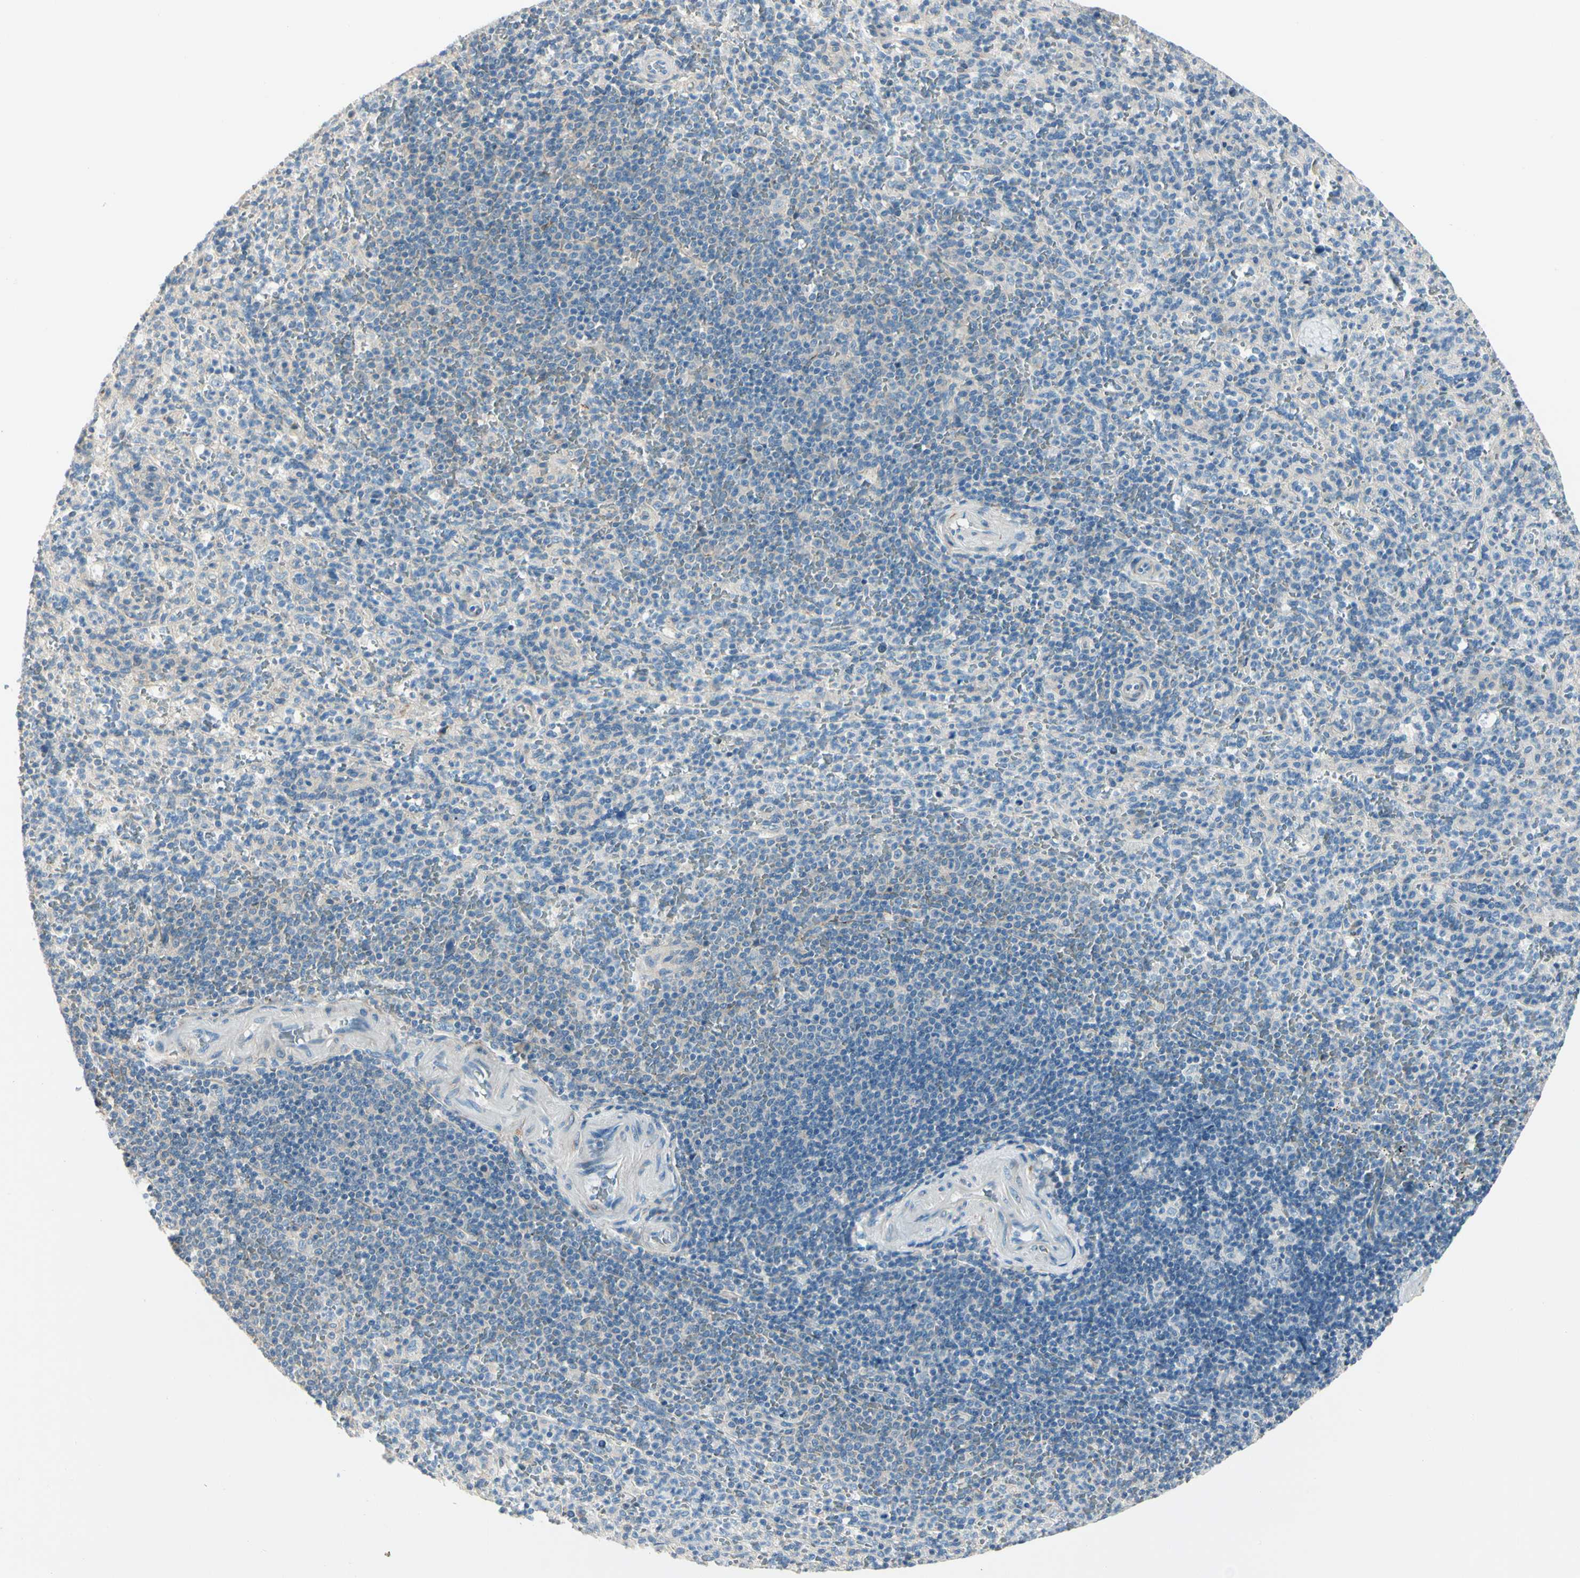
{"staining": {"intensity": "negative", "quantity": "none", "location": "none"}, "tissue": "spleen", "cell_type": "Cells in red pulp", "image_type": "normal", "snomed": [{"axis": "morphology", "description": "Normal tissue, NOS"}, {"axis": "topography", "description": "Spleen"}], "caption": "Immunohistochemistry photomicrograph of benign spleen: human spleen stained with DAB displays no significant protein staining in cells in red pulp.", "gene": "DUSP12", "patient": {"sex": "male", "age": 36}}